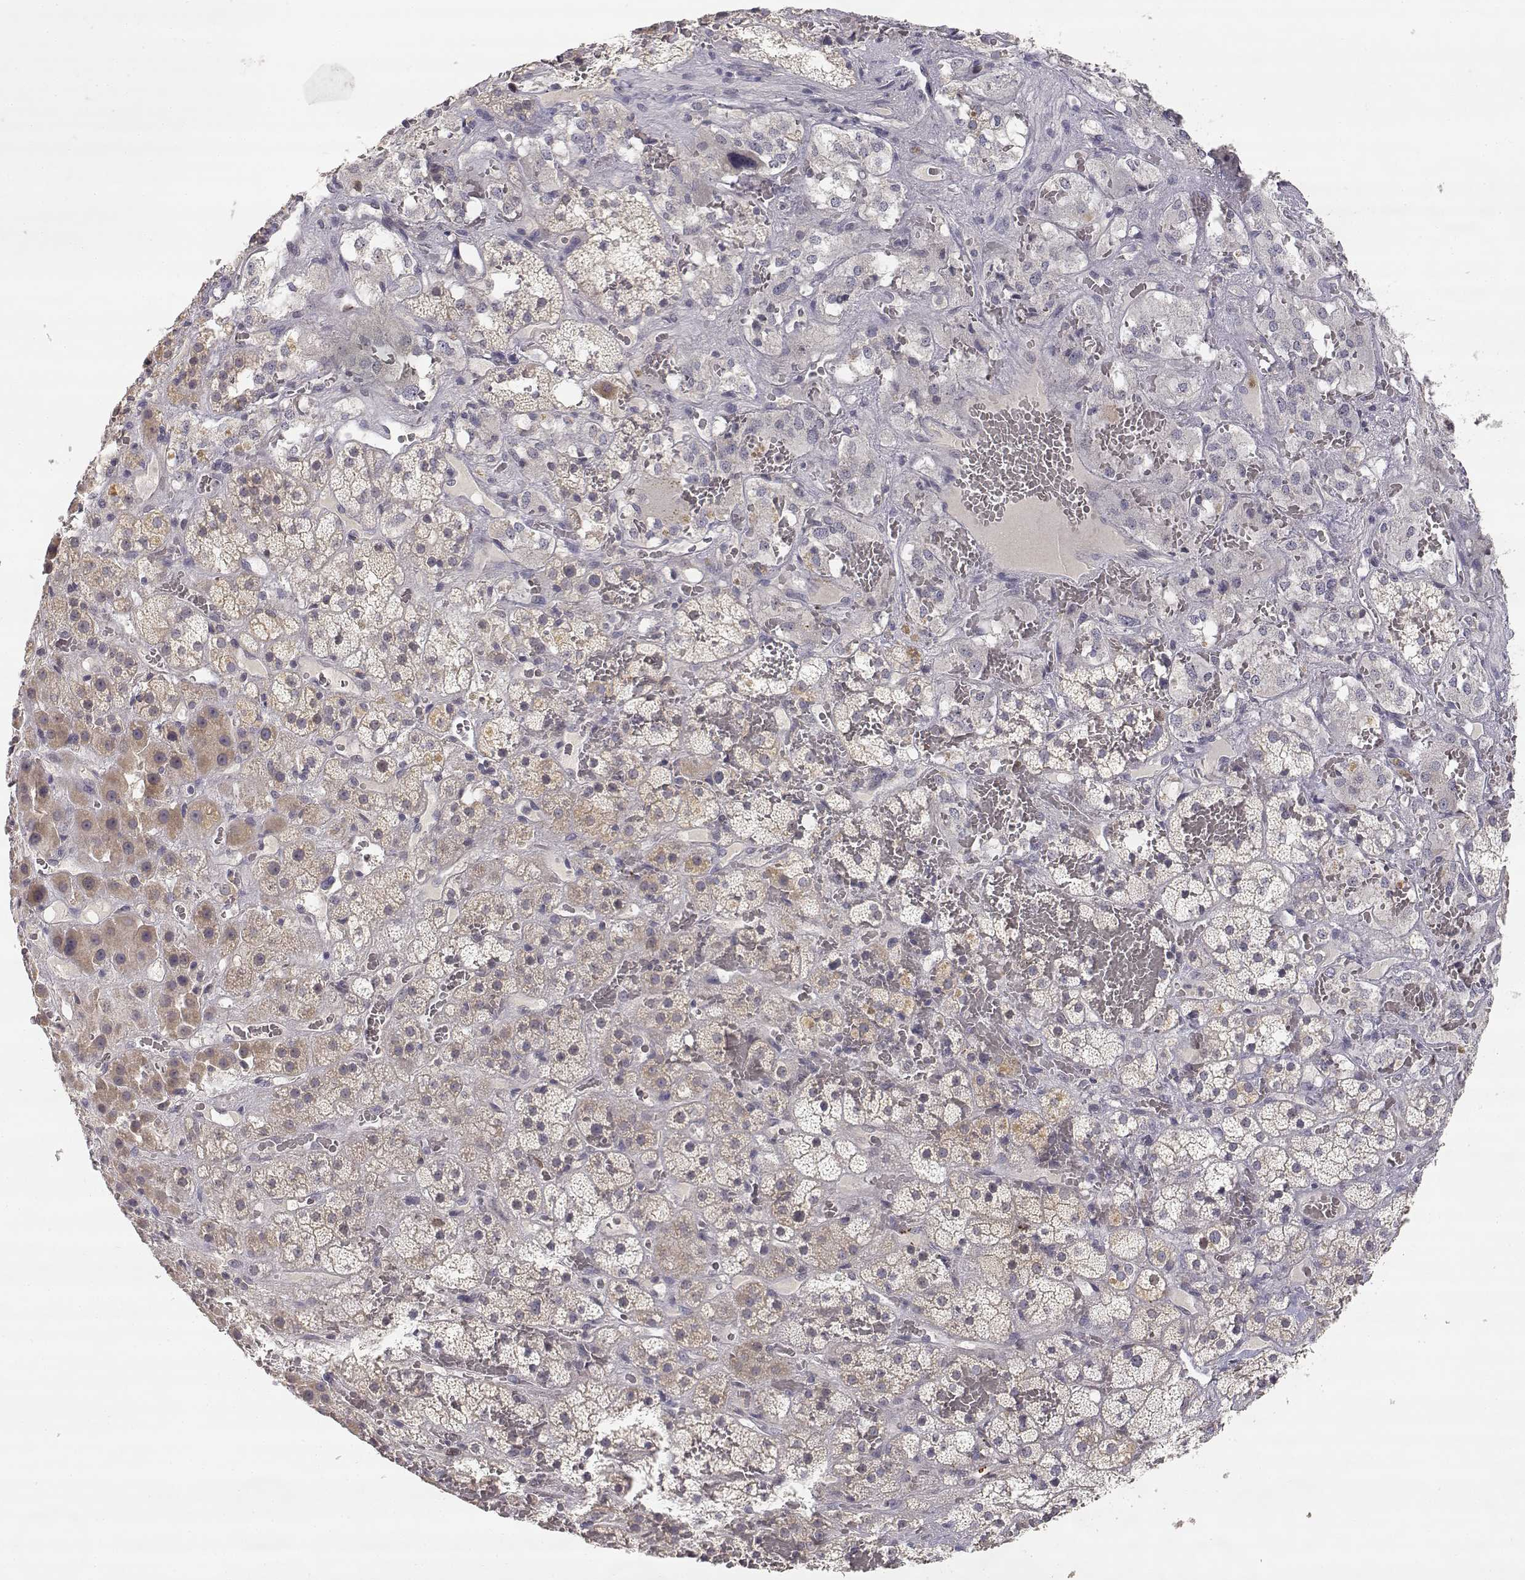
{"staining": {"intensity": "weak", "quantity": "25%-75%", "location": "cytoplasmic/membranous"}, "tissue": "adrenal gland", "cell_type": "Glandular cells", "image_type": "normal", "snomed": [{"axis": "morphology", "description": "Normal tissue, NOS"}, {"axis": "topography", "description": "Adrenal gland"}], "caption": "Human adrenal gland stained with a brown dye shows weak cytoplasmic/membranous positive staining in about 25%-75% of glandular cells.", "gene": "RAD51", "patient": {"sex": "male", "age": 57}}